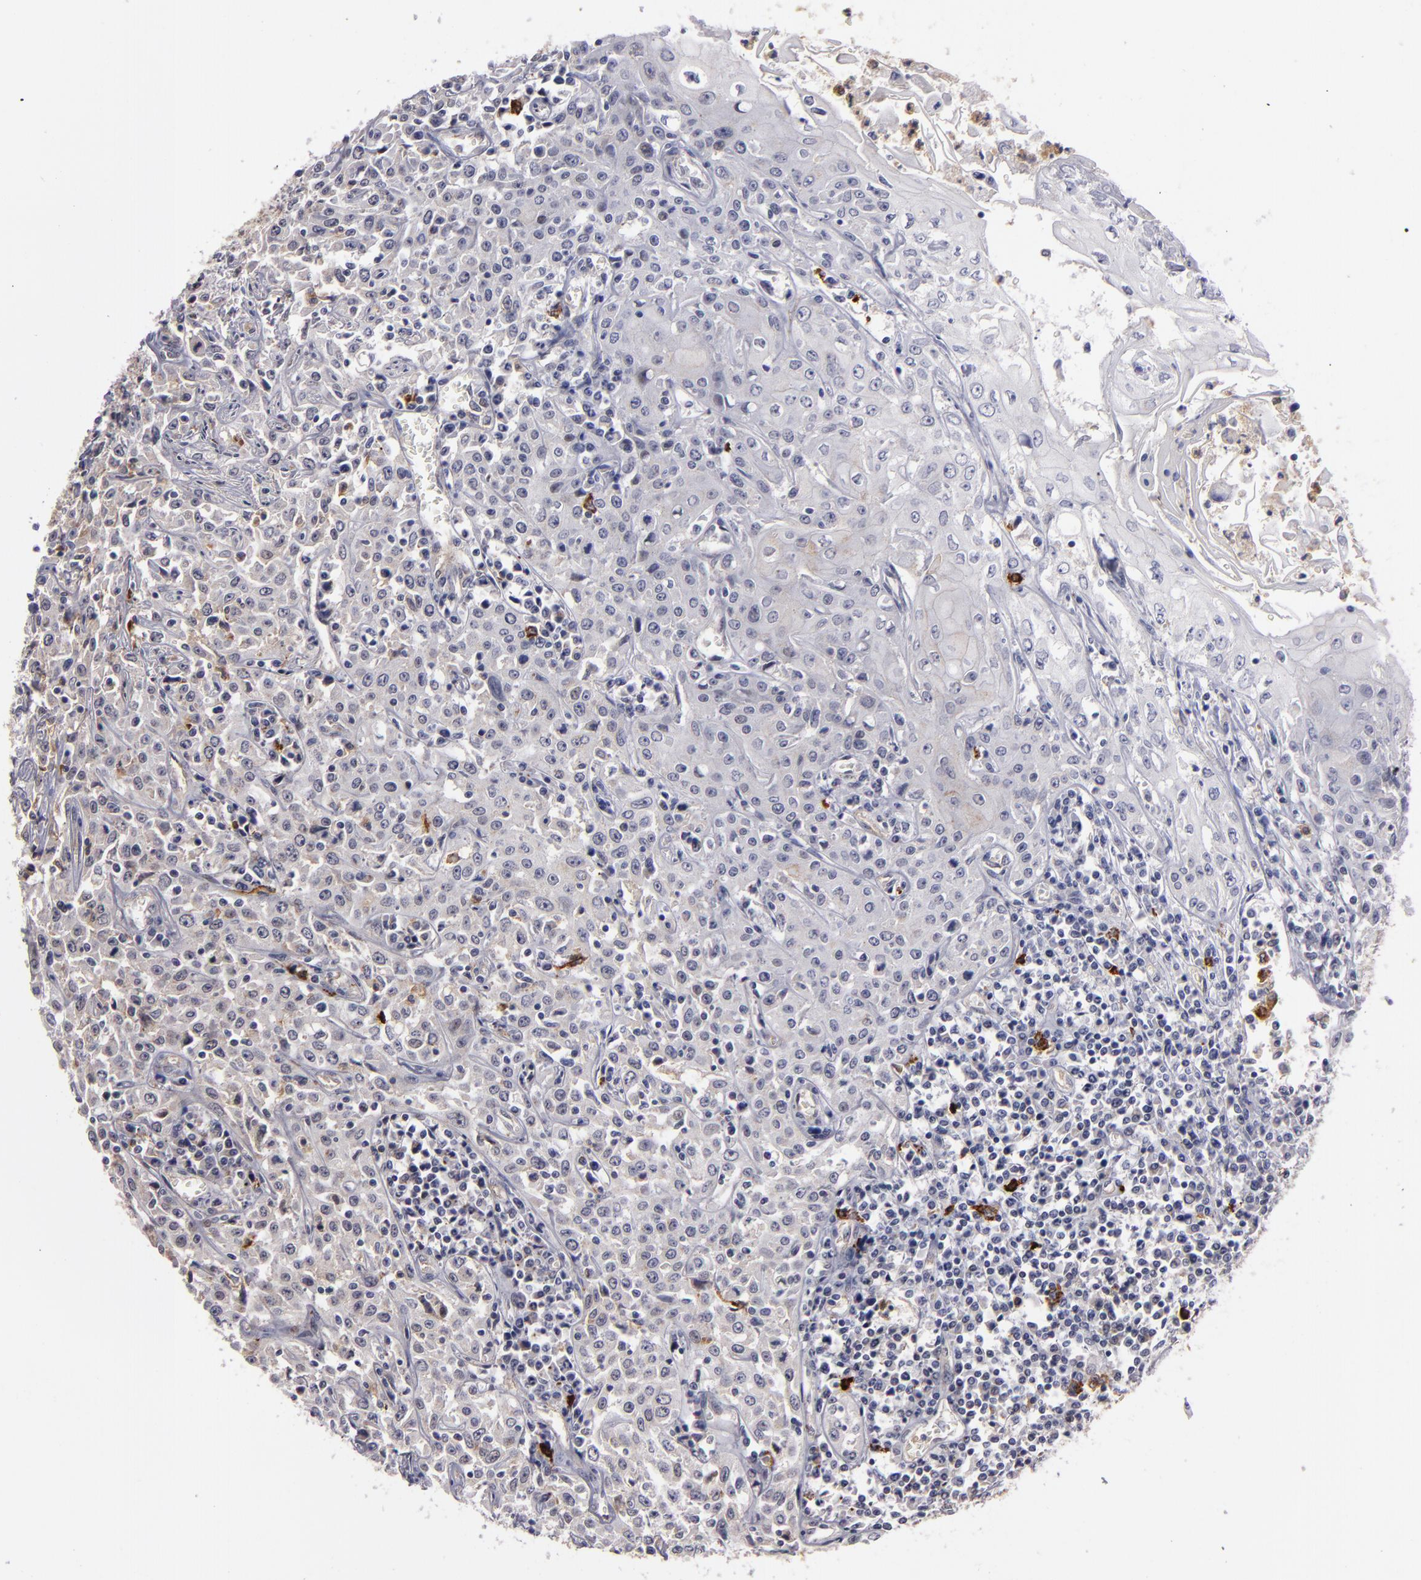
{"staining": {"intensity": "weak", "quantity": ">75%", "location": "cytoplasmic/membranous"}, "tissue": "head and neck cancer", "cell_type": "Tumor cells", "image_type": "cancer", "snomed": [{"axis": "morphology", "description": "Squamous cell carcinoma, NOS"}, {"axis": "topography", "description": "Oral tissue"}, {"axis": "topography", "description": "Head-Neck"}], "caption": "Immunohistochemistry (IHC) staining of head and neck cancer, which demonstrates low levels of weak cytoplasmic/membranous positivity in about >75% of tumor cells indicating weak cytoplasmic/membranous protein positivity. The staining was performed using DAB (brown) for protein detection and nuclei were counterstained in hematoxylin (blue).", "gene": "STX3", "patient": {"sex": "female", "age": 76}}